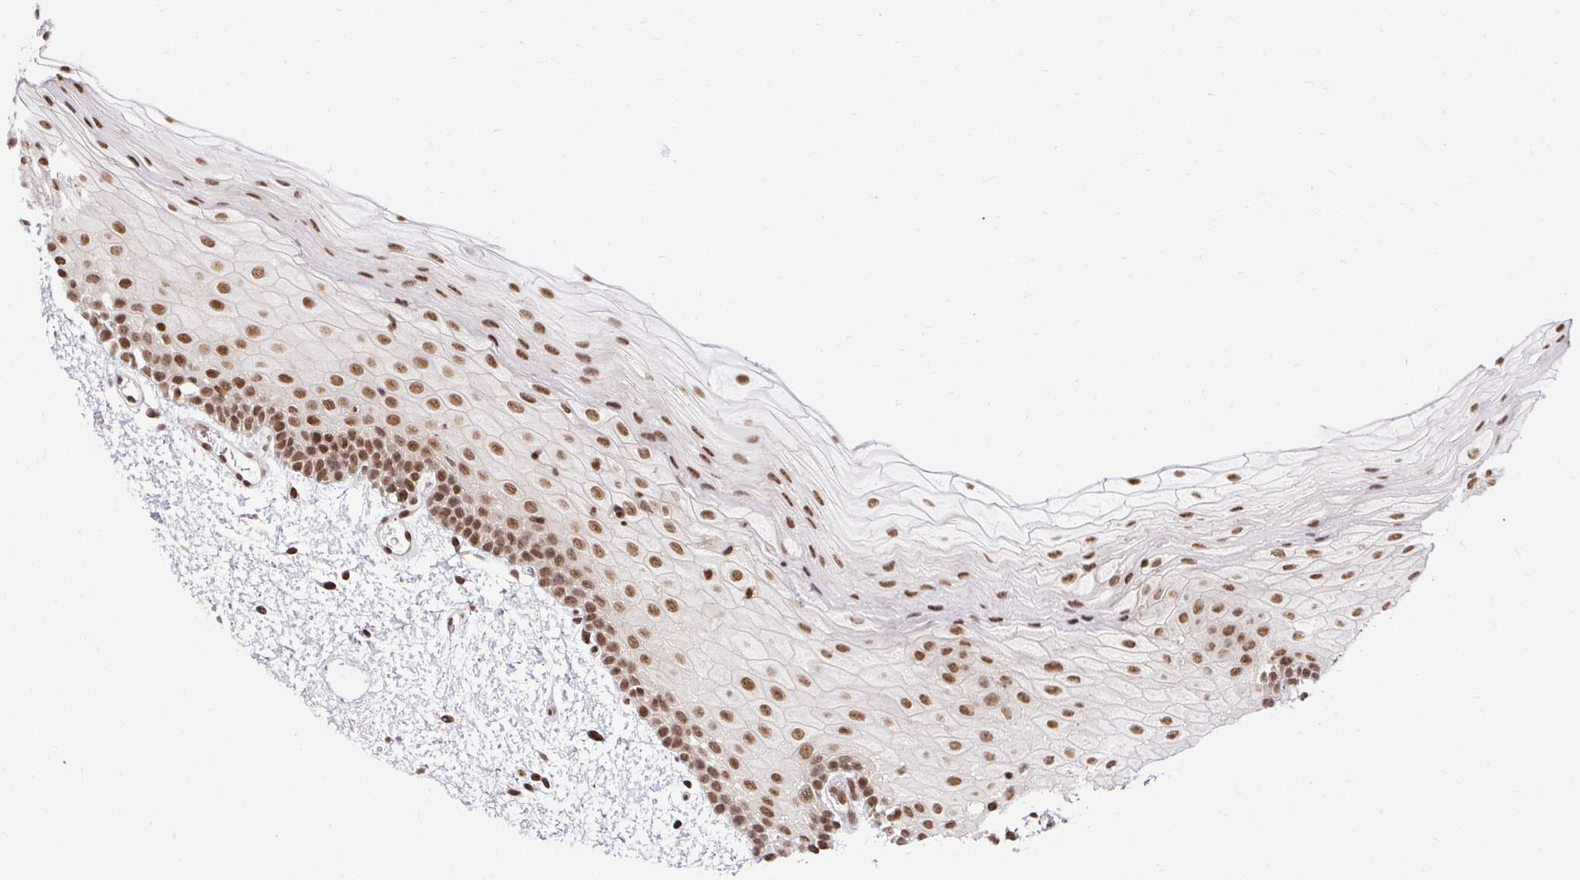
{"staining": {"intensity": "moderate", "quantity": ">75%", "location": "nuclear"}, "tissue": "oral mucosa", "cell_type": "Squamous epithelial cells", "image_type": "normal", "snomed": [{"axis": "morphology", "description": "Normal tissue, NOS"}, {"axis": "topography", "description": "Oral tissue"}], "caption": "Oral mucosa stained with DAB immunohistochemistry displays medium levels of moderate nuclear expression in approximately >75% of squamous epithelial cells. The protein of interest is stained brown, and the nuclei are stained in blue (DAB (3,3'-diaminobenzidine) IHC with brightfield microscopy, high magnification).", "gene": "GLYR1", "patient": {"sex": "female", "age": 82}}